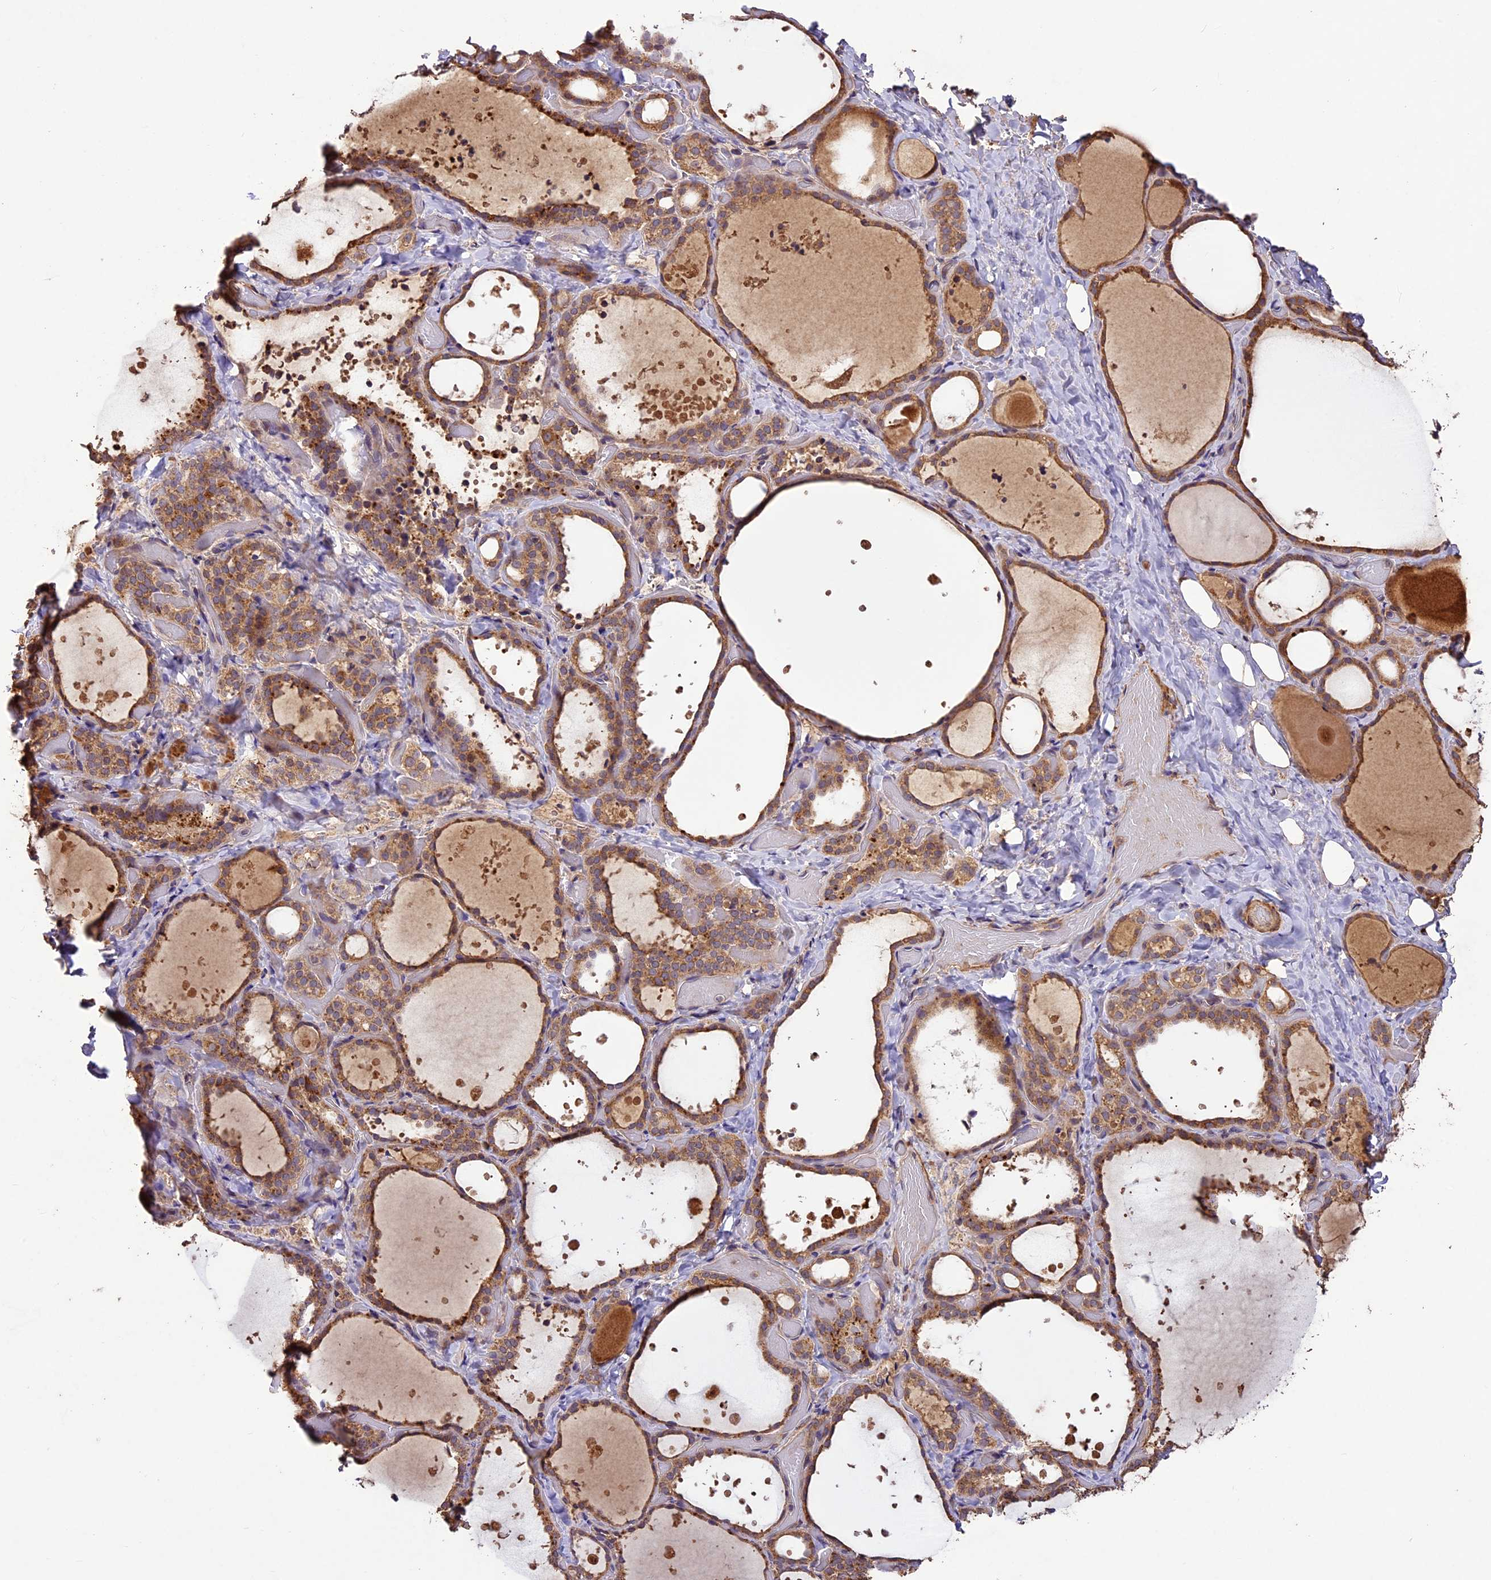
{"staining": {"intensity": "moderate", "quantity": ">75%", "location": "cytoplasmic/membranous"}, "tissue": "thyroid gland", "cell_type": "Glandular cells", "image_type": "normal", "snomed": [{"axis": "morphology", "description": "Normal tissue, NOS"}, {"axis": "topography", "description": "Thyroid gland"}], "caption": "Moderate cytoplasmic/membranous expression for a protein is seen in approximately >75% of glandular cells of unremarkable thyroid gland using IHC.", "gene": "CRLF1", "patient": {"sex": "female", "age": 44}}